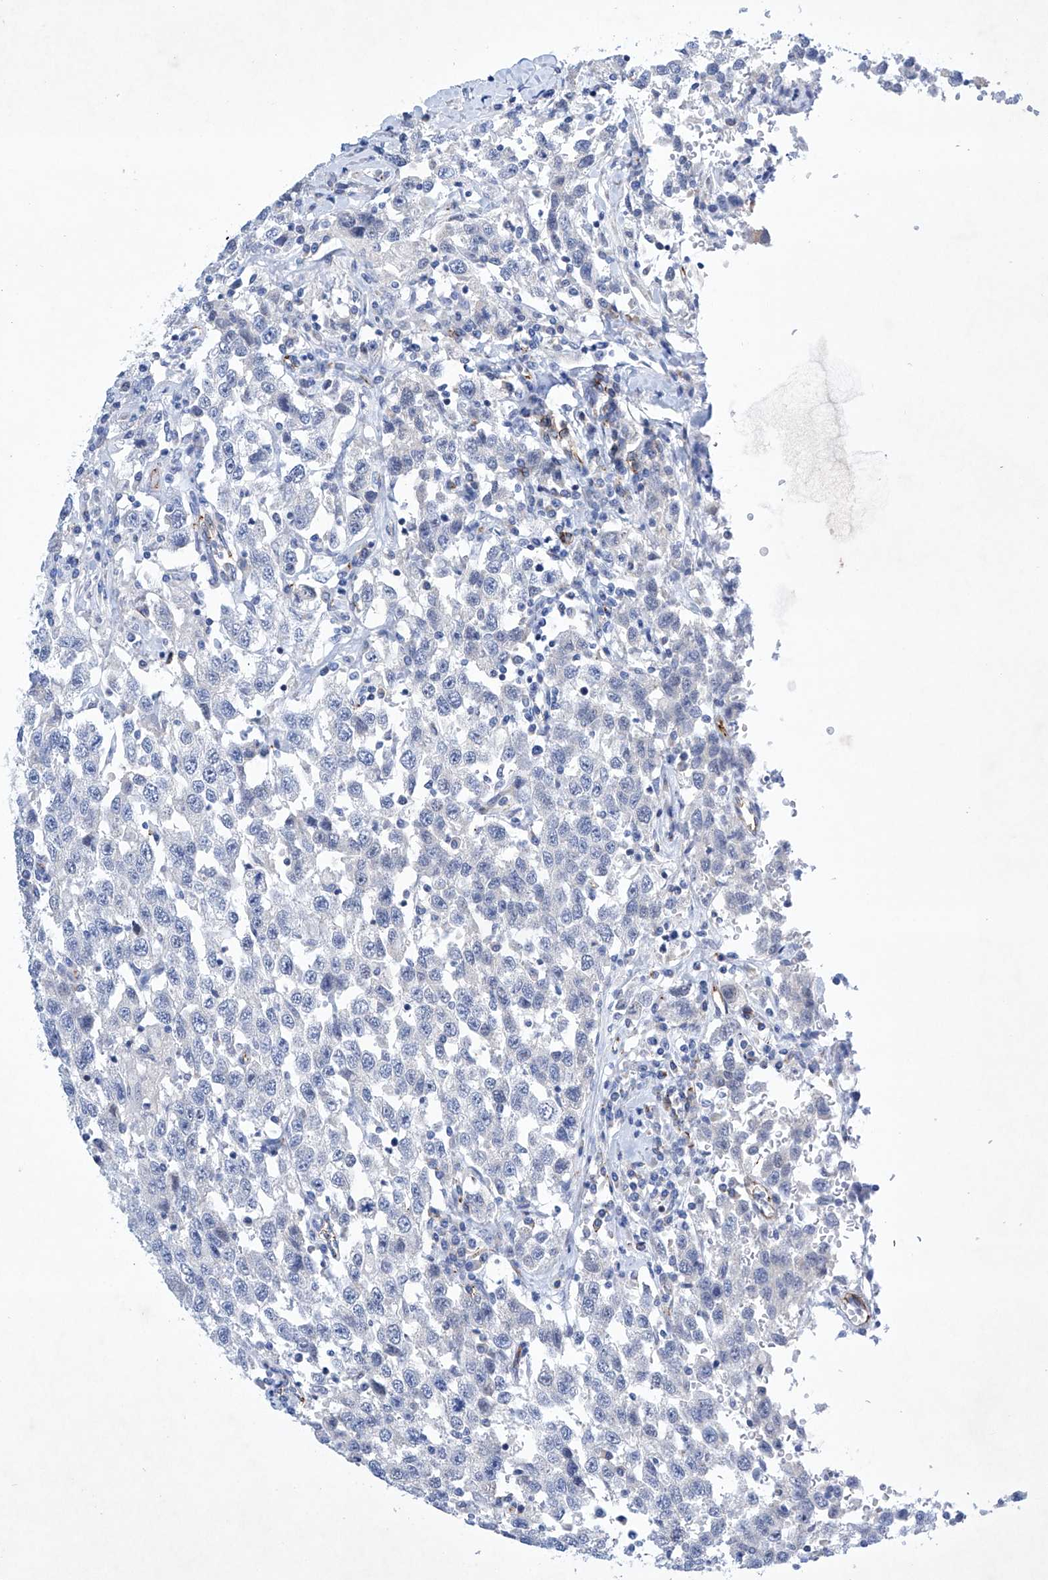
{"staining": {"intensity": "negative", "quantity": "none", "location": "none"}, "tissue": "testis cancer", "cell_type": "Tumor cells", "image_type": "cancer", "snomed": [{"axis": "morphology", "description": "Seminoma, NOS"}, {"axis": "topography", "description": "Testis"}], "caption": "Immunohistochemical staining of testis seminoma exhibits no significant staining in tumor cells.", "gene": "ETV7", "patient": {"sex": "male", "age": 41}}